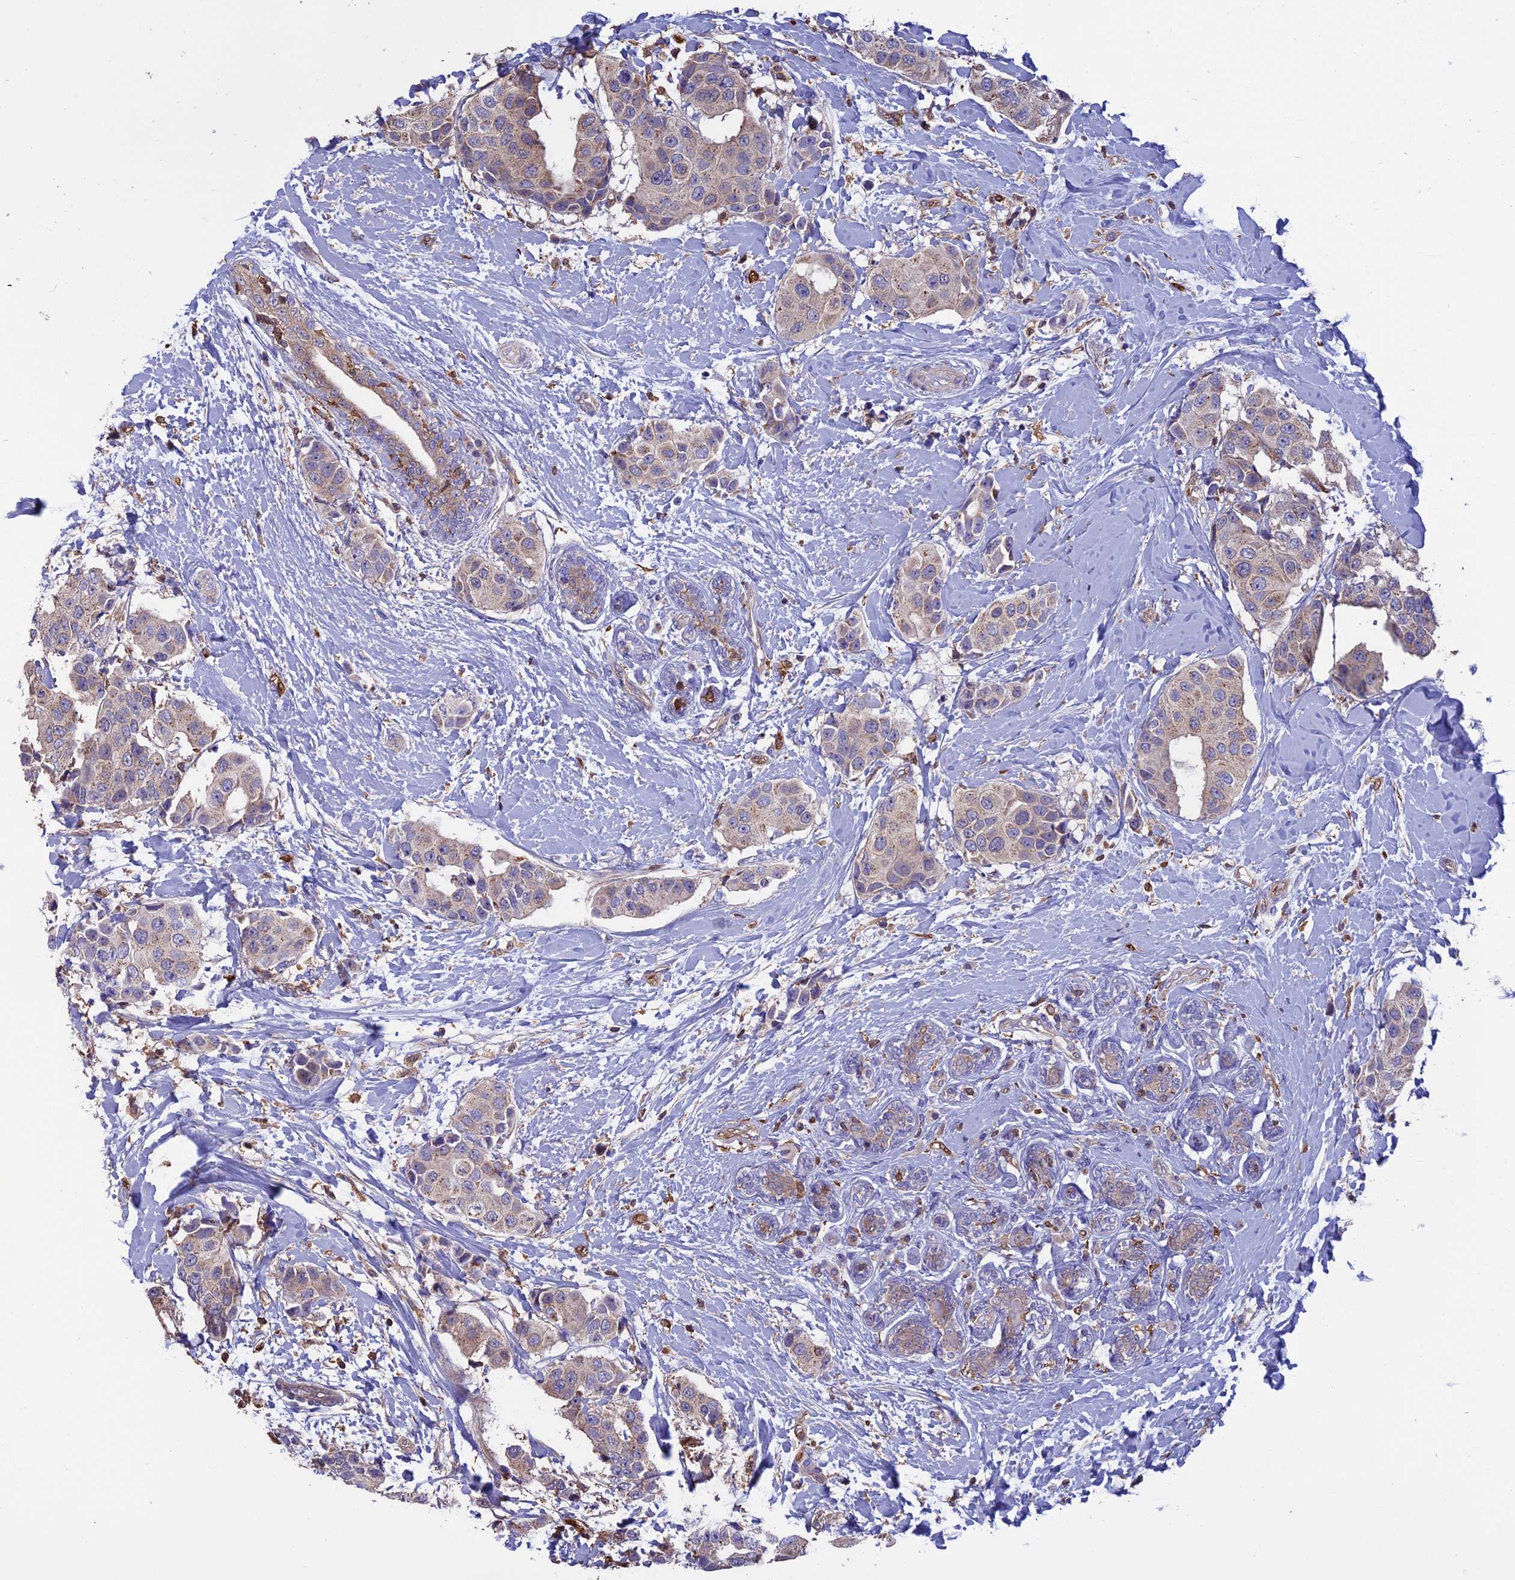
{"staining": {"intensity": "weak", "quantity": "<25%", "location": "cytoplasmic/membranous"}, "tissue": "breast cancer", "cell_type": "Tumor cells", "image_type": "cancer", "snomed": [{"axis": "morphology", "description": "Normal tissue, NOS"}, {"axis": "morphology", "description": "Duct carcinoma"}, {"axis": "topography", "description": "Breast"}], "caption": "Immunohistochemistry (IHC) of human breast cancer (invasive ductal carcinoma) exhibits no expression in tumor cells.", "gene": "ARHGAP18", "patient": {"sex": "female", "age": 39}}